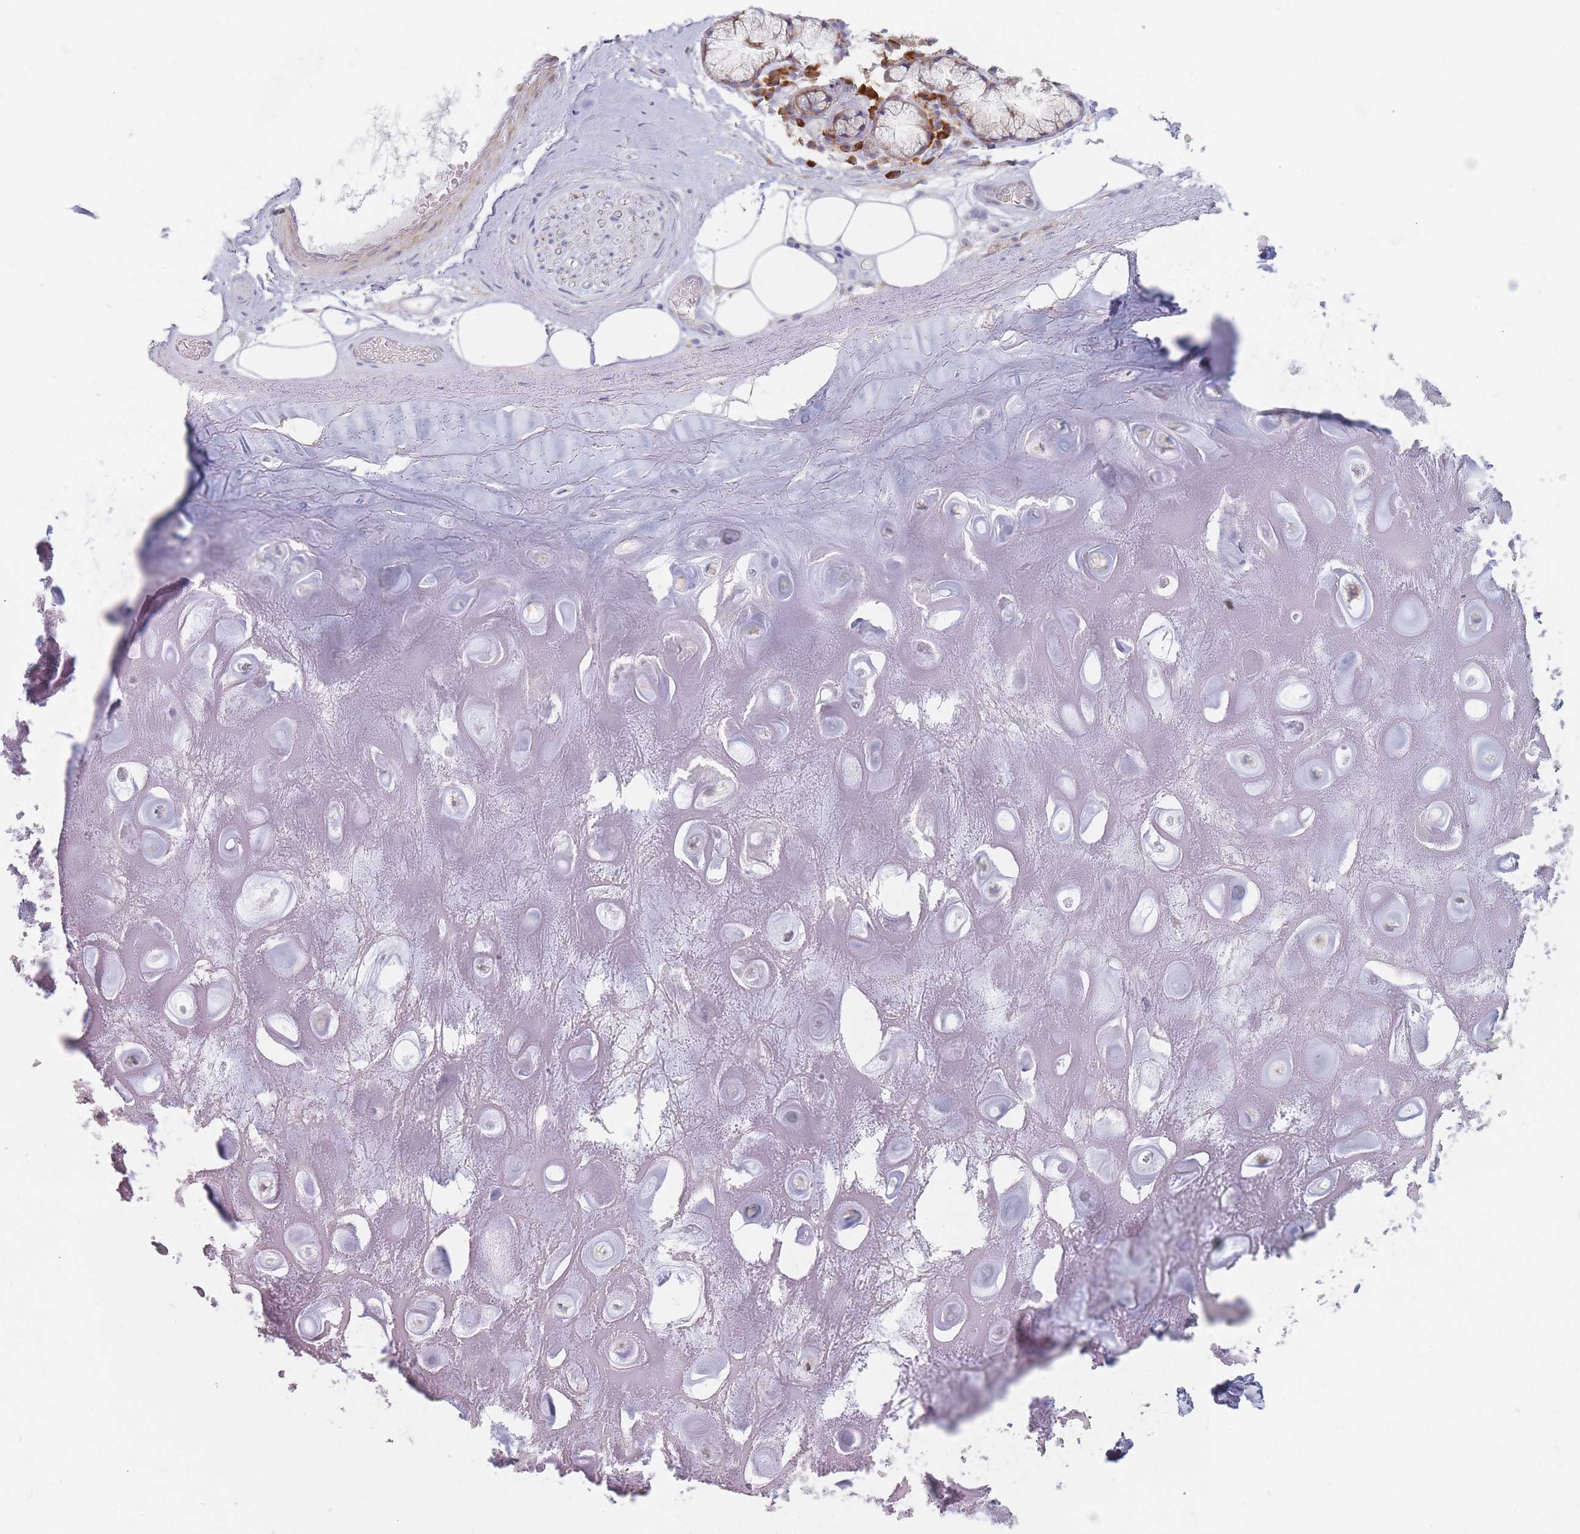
{"staining": {"intensity": "negative", "quantity": "none", "location": "none"}, "tissue": "adipose tissue", "cell_type": "Adipocytes", "image_type": "normal", "snomed": [{"axis": "morphology", "description": "Normal tissue, NOS"}, {"axis": "topography", "description": "Cartilage tissue"}], "caption": "There is no significant positivity in adipocytes of adipose tissue. (Brightfield microscopy of DAB immunohistochemistry at high magnification).", "gene": "ERBIN", "patient": {"sex": "male", "age": 81}}